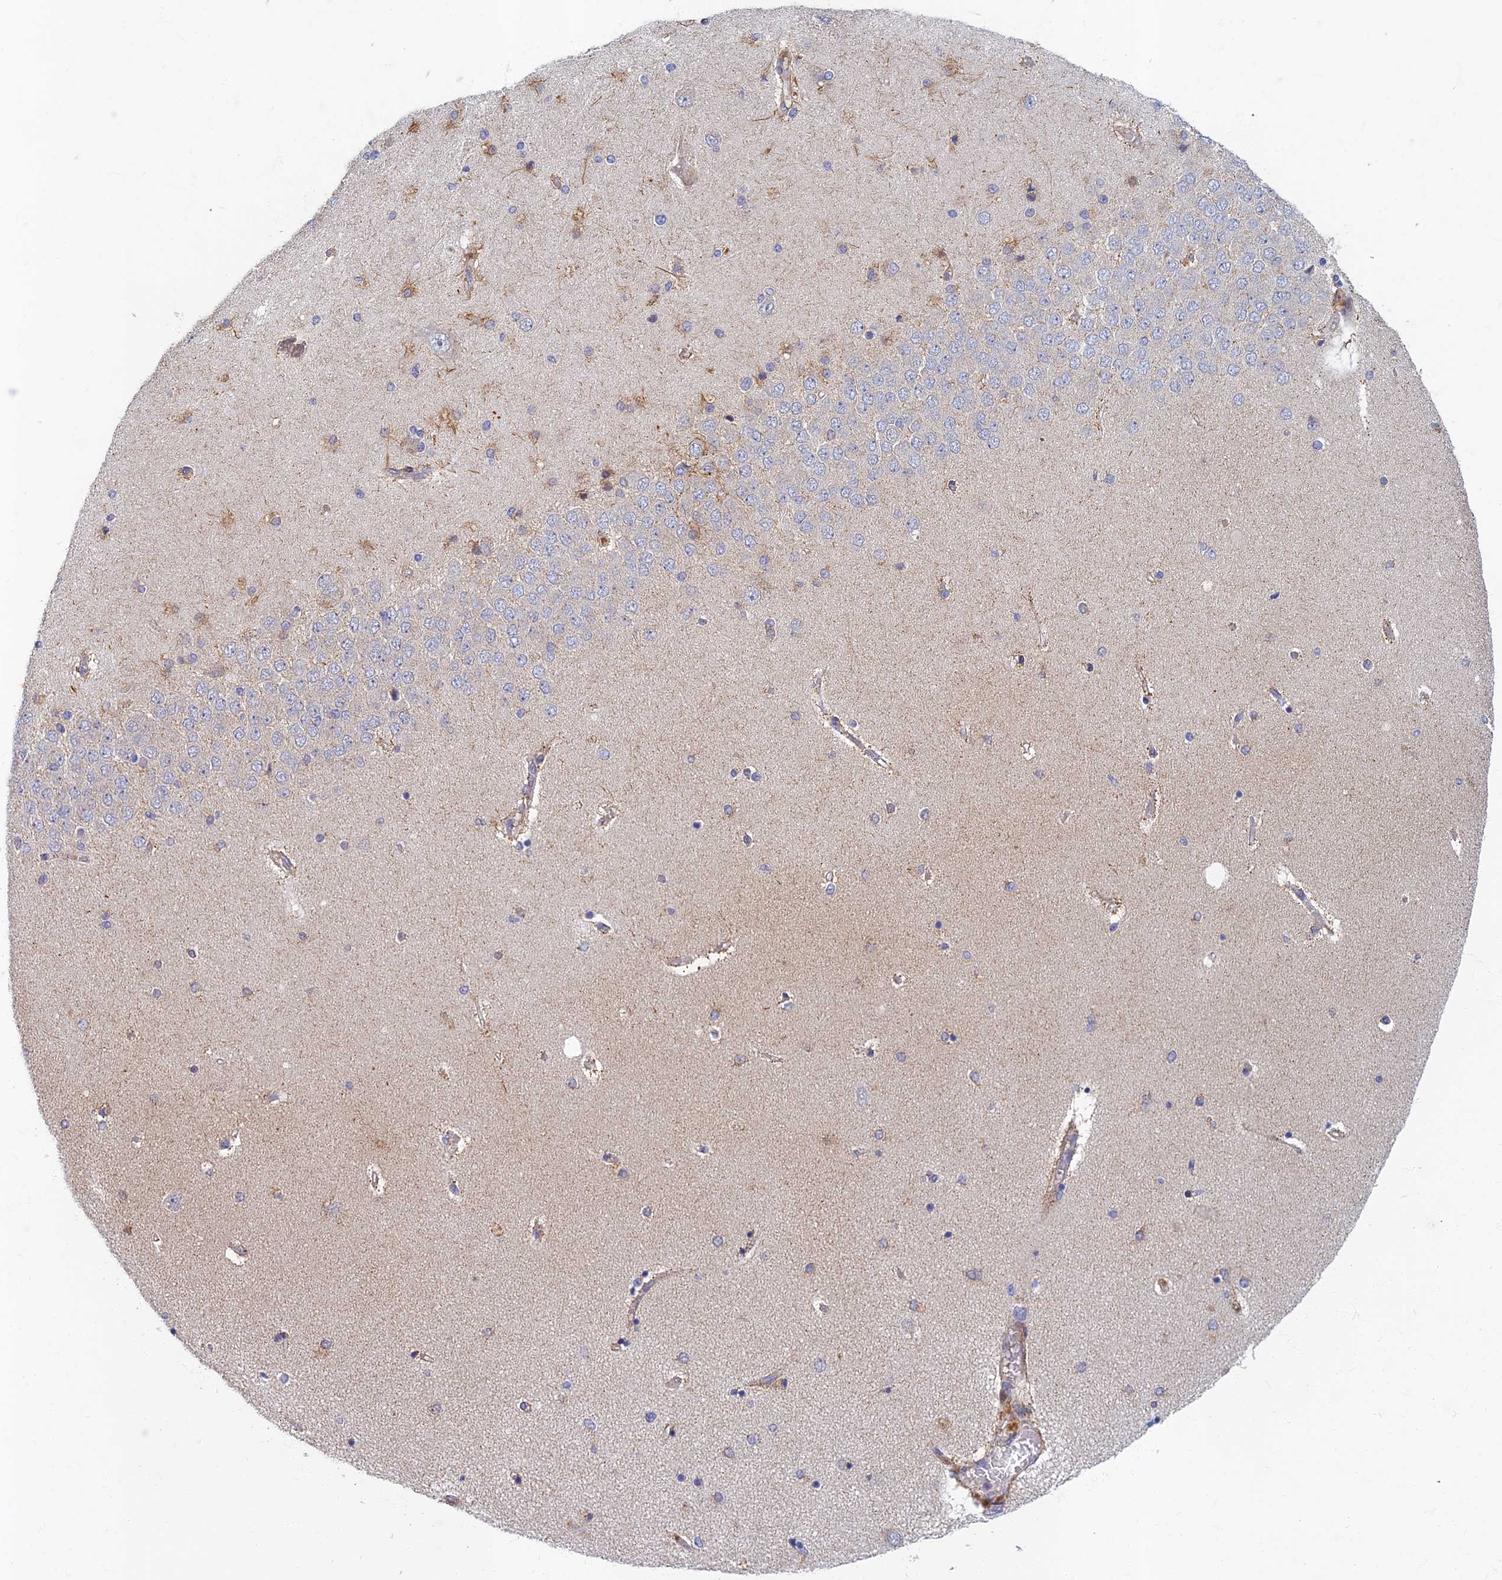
{"staining": {"intensity": "moderate", "quantity": "<25%", "location": "cytoplasmic/membranous"}, "tissue": "hippocampus", "cell_type": "Glial cells", "image_type": "normal", "snomed": [{"axis": "morphology", "description": "Normal tissue, NOS"}, {"axis": "topography", "description": "Hippocampus"}], "caption": "Brown immunohistochemical staining in unremarkable hippocampus shows moderate cytoplasmic/membranous expression in approximately <25% of glial cells. Nuclei are stained in blue.", "gene": "SOGA1", "patient": {"sex": "female", "age": 54}}